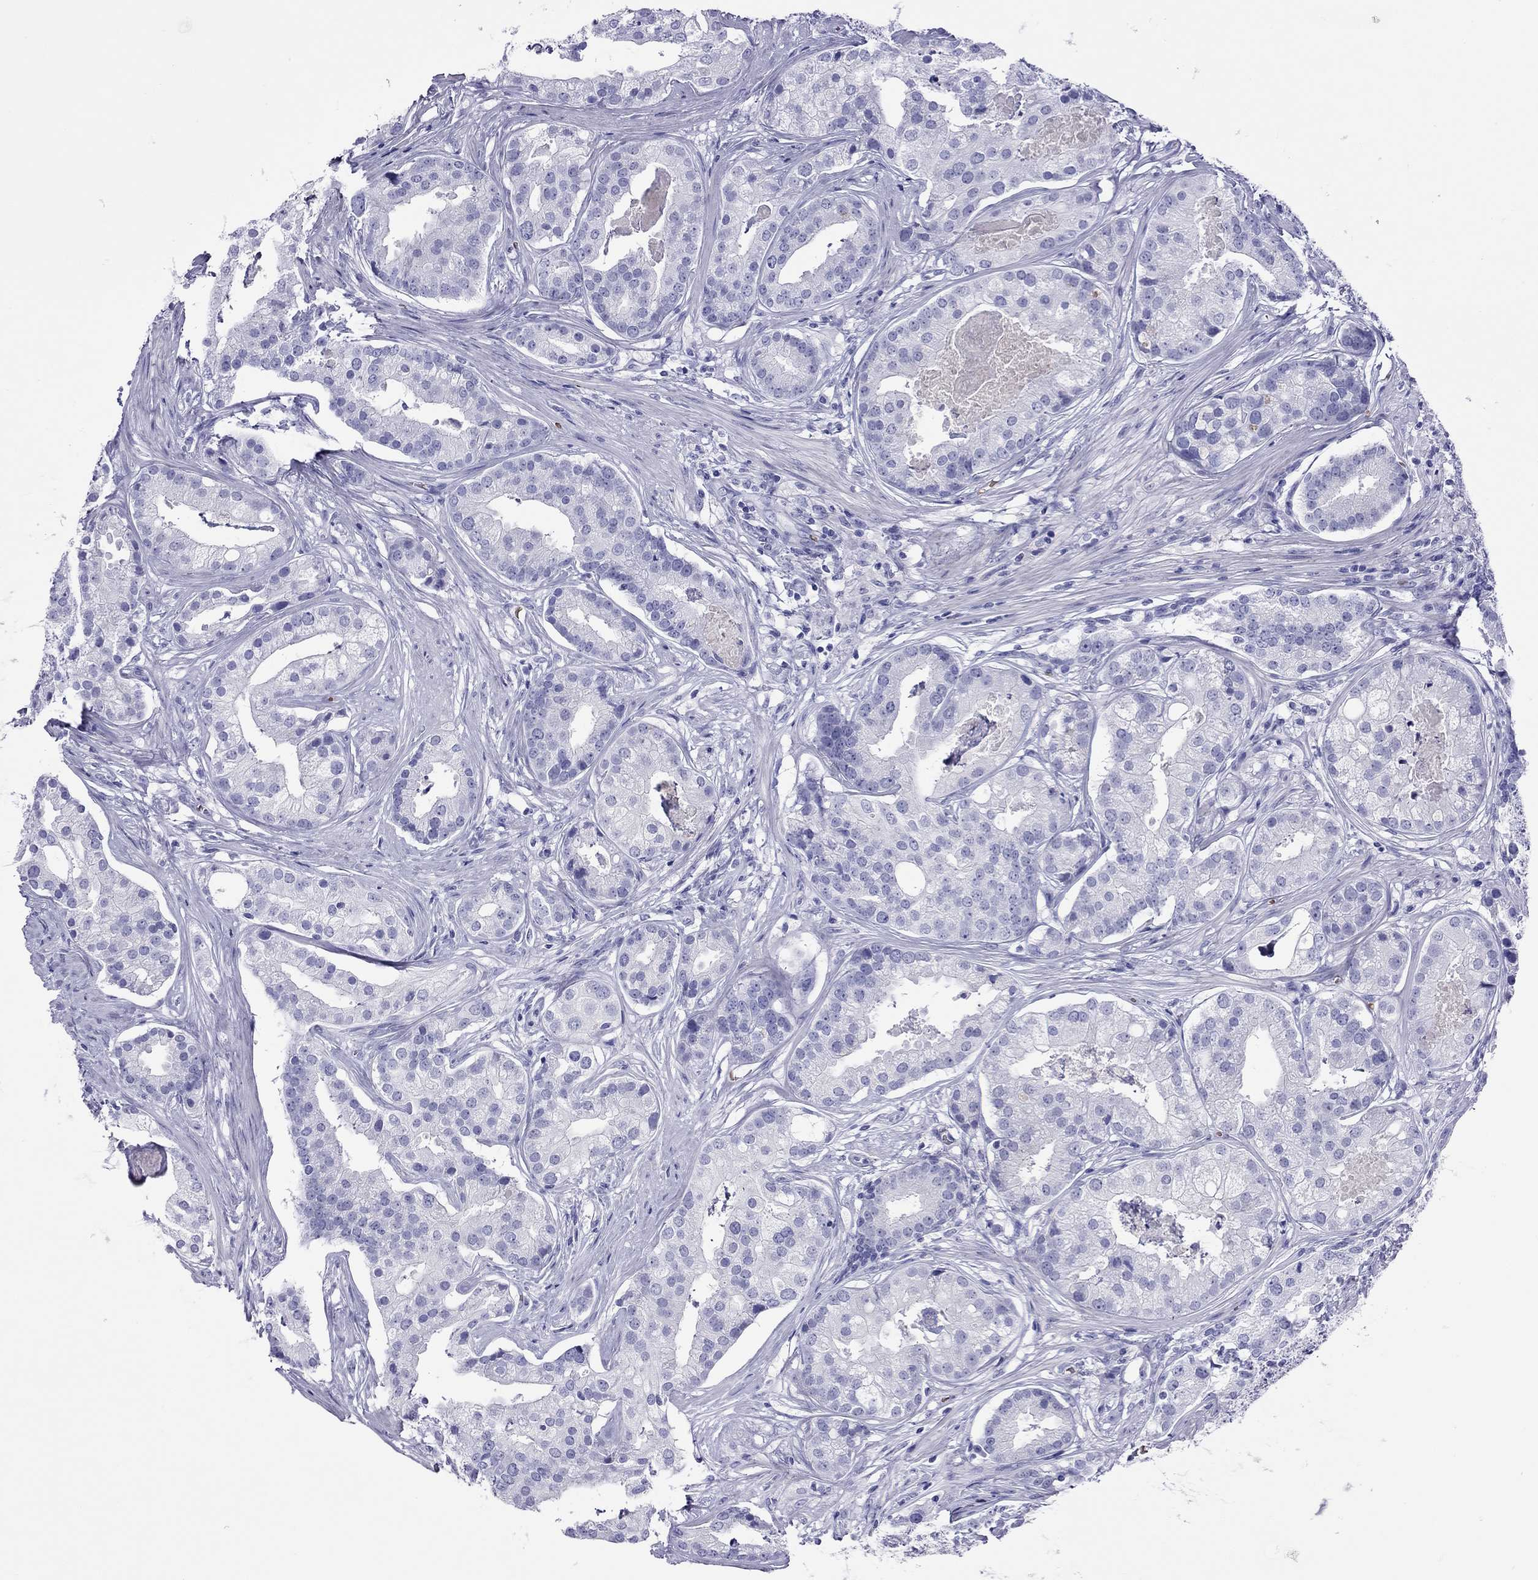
{"staining": {"intensity": "negative", "quantity": "none", "location": "none"}, "tissue": "prostate cancer", "cell_type": "Tumor cells", "image_type": "cancer", "snomed": [{"axis": "morphology", "description": "Adenocarcinoma, NOS"}, {"axis": "topography", "description": "Prostate and seminal vesicle, NOS"}, {"axis": "topography", "description": "Prostate"}], "caption": "Immunohistochemical staining of prostate cancer demonstrates no significant expression in tumor cells. (DAB (3,3'-diaminobenzidine) immunohistochemistry, high magnification).", "gene": "PTPRN", "patient": {"sex": "male", "age": 44}}